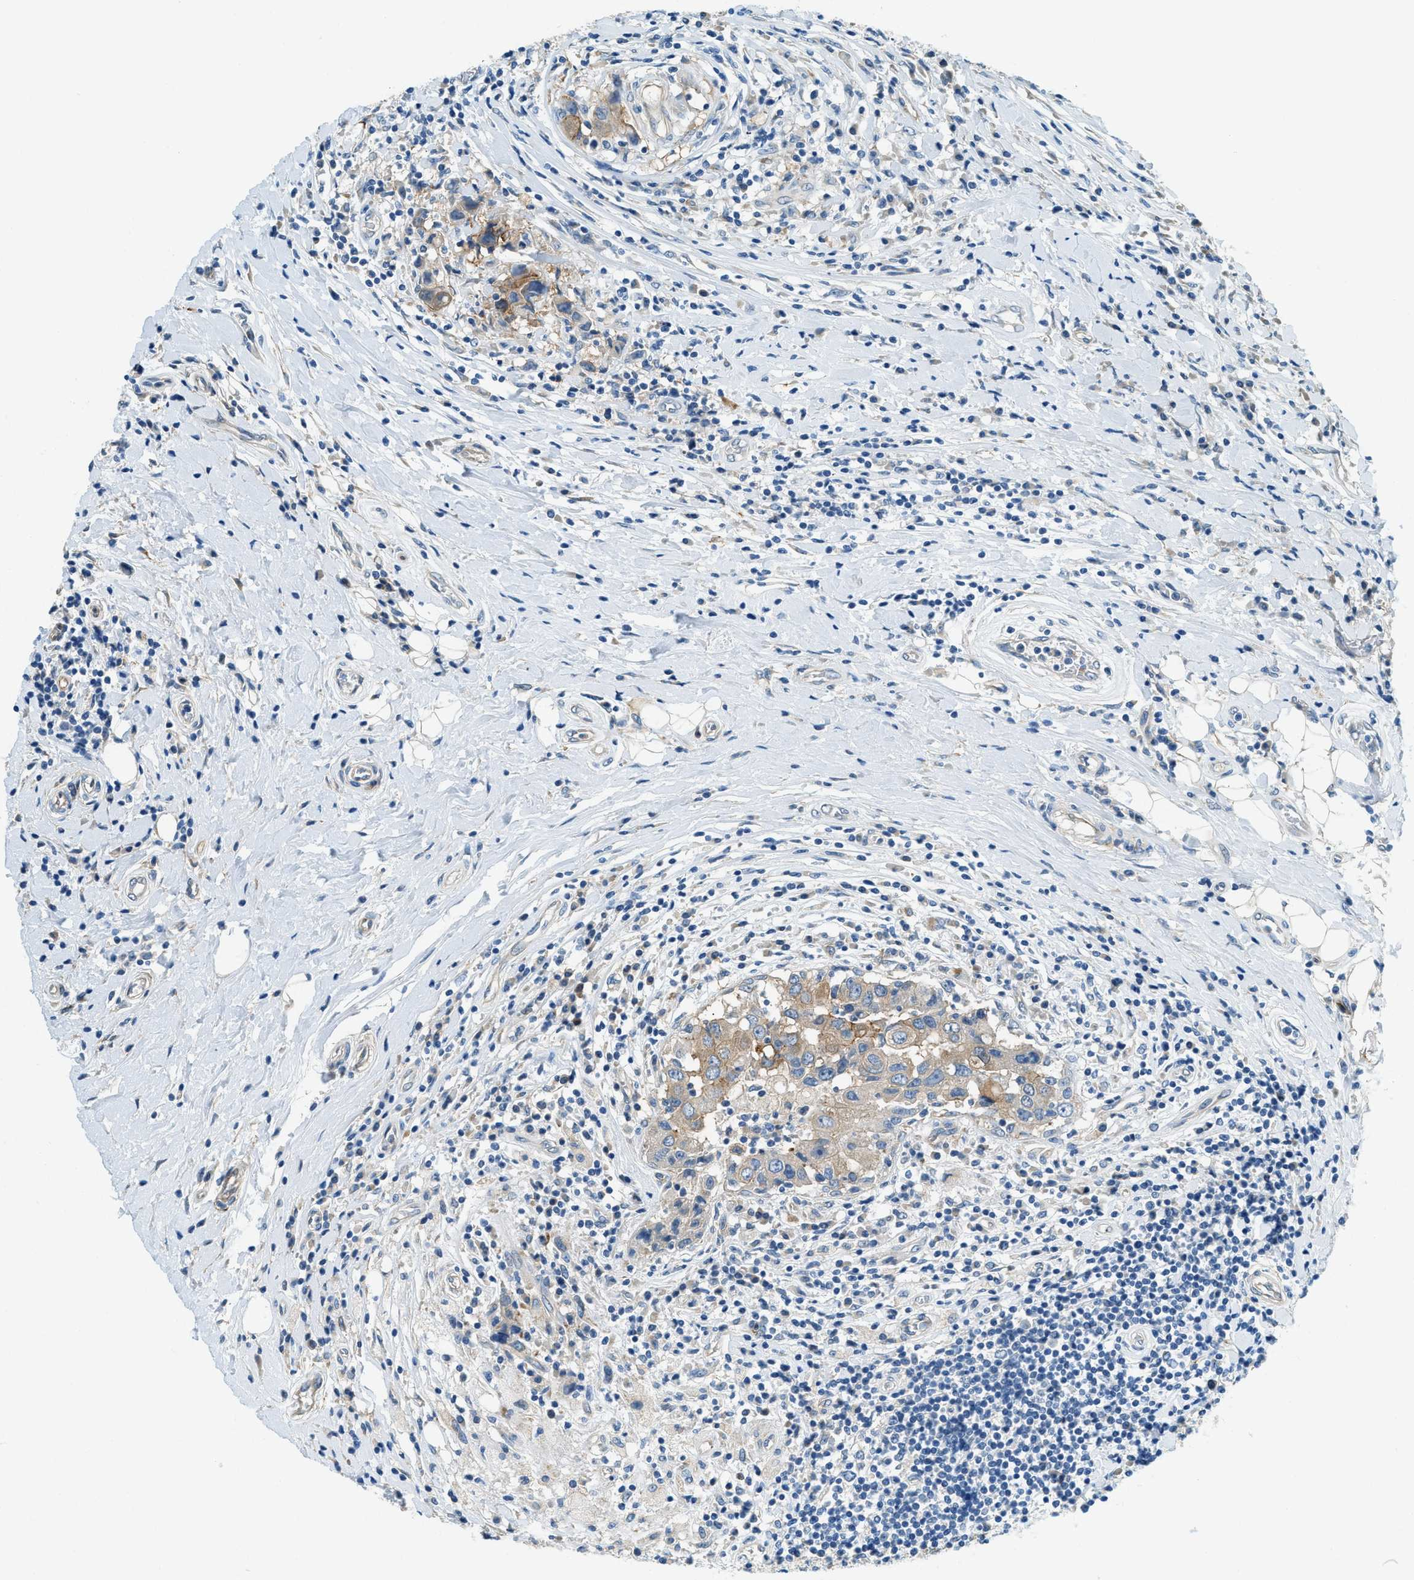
{"staining": {"intensity": "weak", "quantity": "<25%", "location": "cytoplasmic/membranous"}, "tissue": "breast cancer", "cell_type": "Tumor cells", "image_type": "cancer", "snomed": [{"axis": "morphology", "description": "Duct carcinoma"}, {"axis": "topography", "description": "Breast"}], "caption": "High power microscopy histopathology image of an immunohistochemistry (IHC) micrograph of infiltrating ductal carcinoma (breast), revealing no significant positivity in tumor cells.", "gene": "ZNF367", "patient": {"sex": "female", "age": 27}}